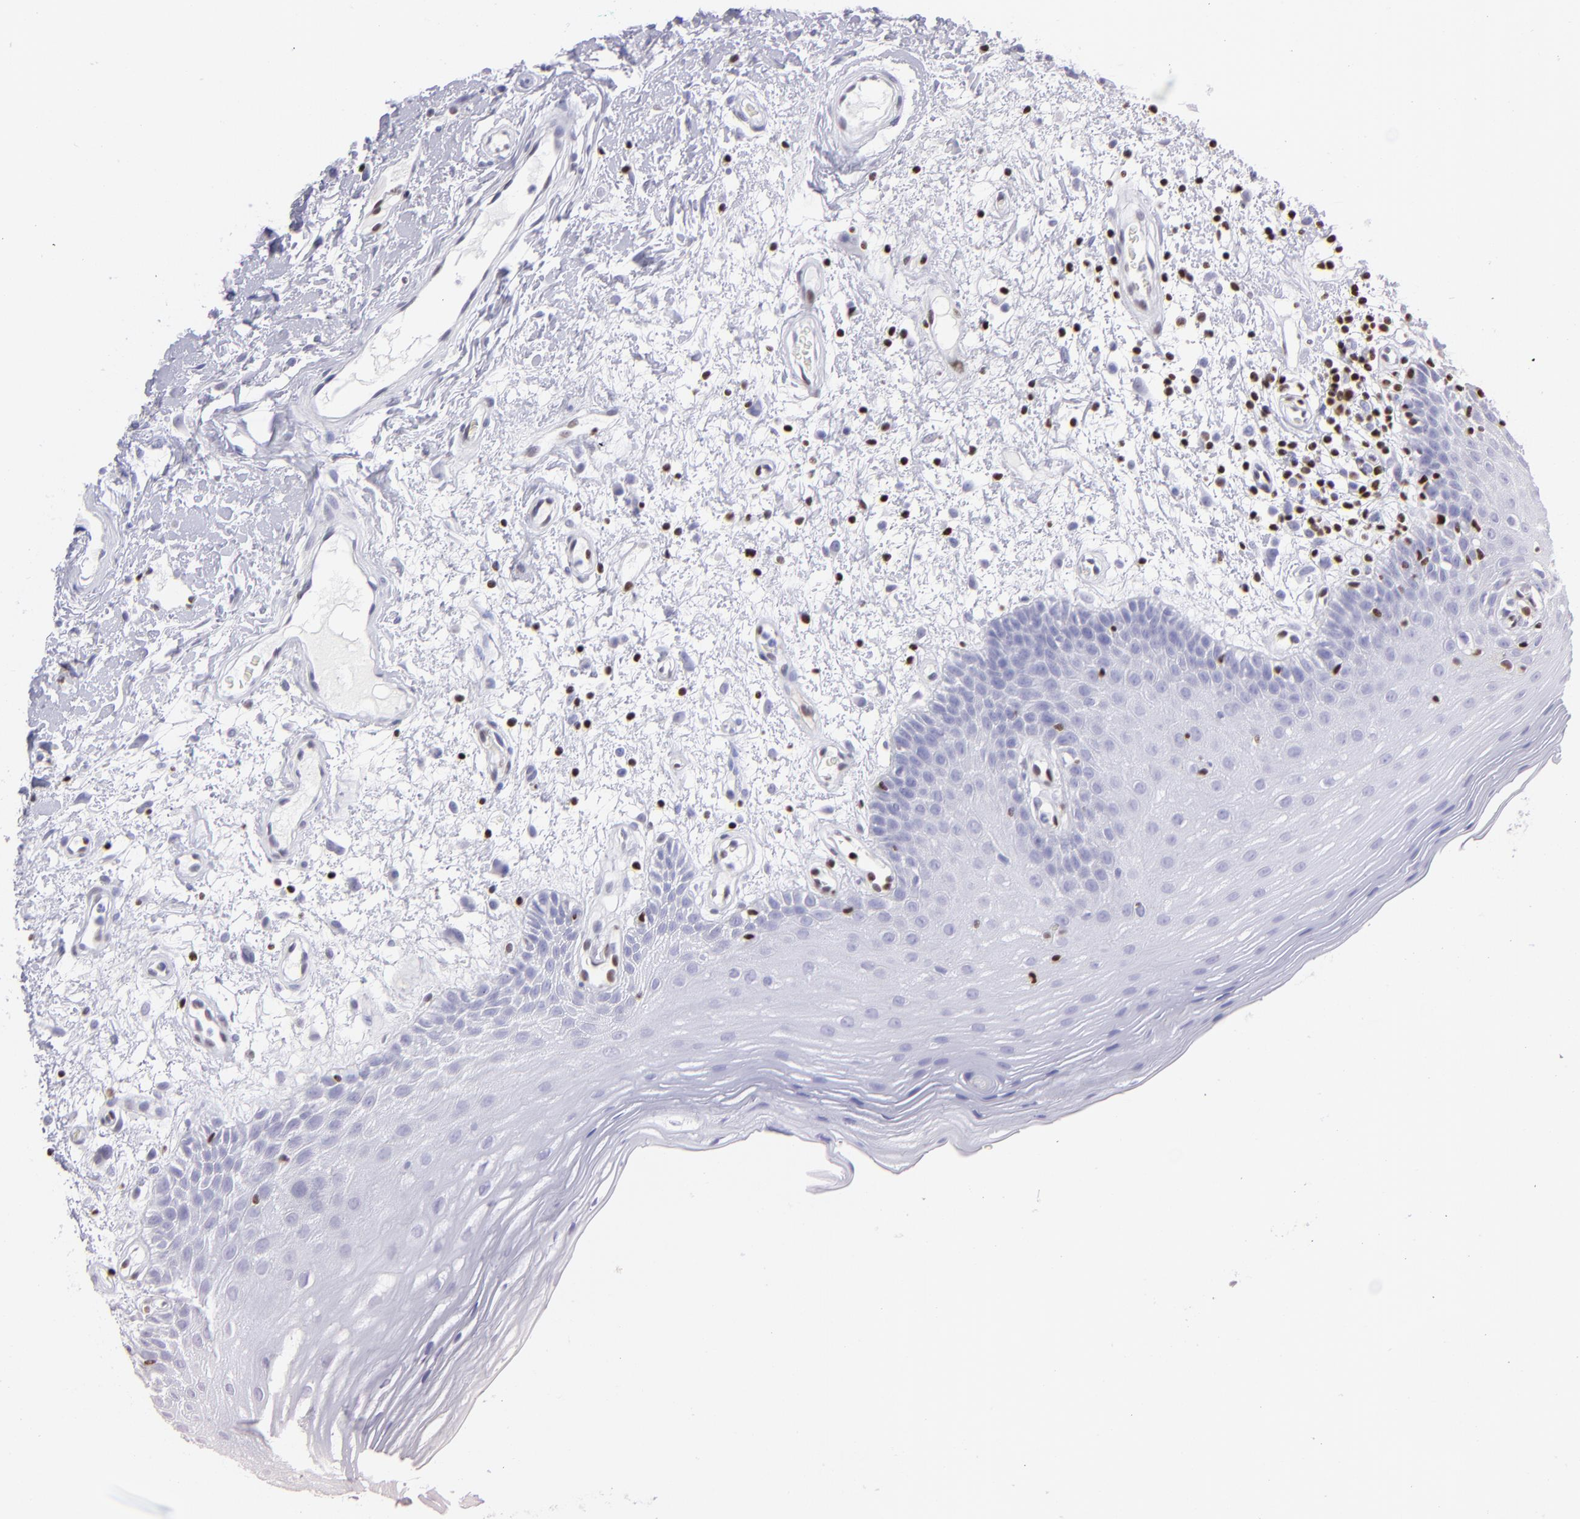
{"staining": {"intensity": "negative", "quantity": "none", "location": "none"}, "tissue": "oral mucosa", "cell_type": "Squamous epithelial cells", "image_type": "normal", "snomed": [{"axis": "morphology", "description": "Normal tissue, NOS"}, {"axis": "morphology", "description": "Squamous cell carcinoma, NOS"}, {"axis": "topography", "description": "Skeletal muscle"}, {"axis": "topography", "description": "Oral tissue"}, {"axis": "topography", "description": "Head-Neck"}], "caption": "This is an IHC micrograph of benign oral mucosa. There is no expression in squamous epithelial cells.", "gene": "ETS1", "patient": {"sex": "male", "age": 71}}